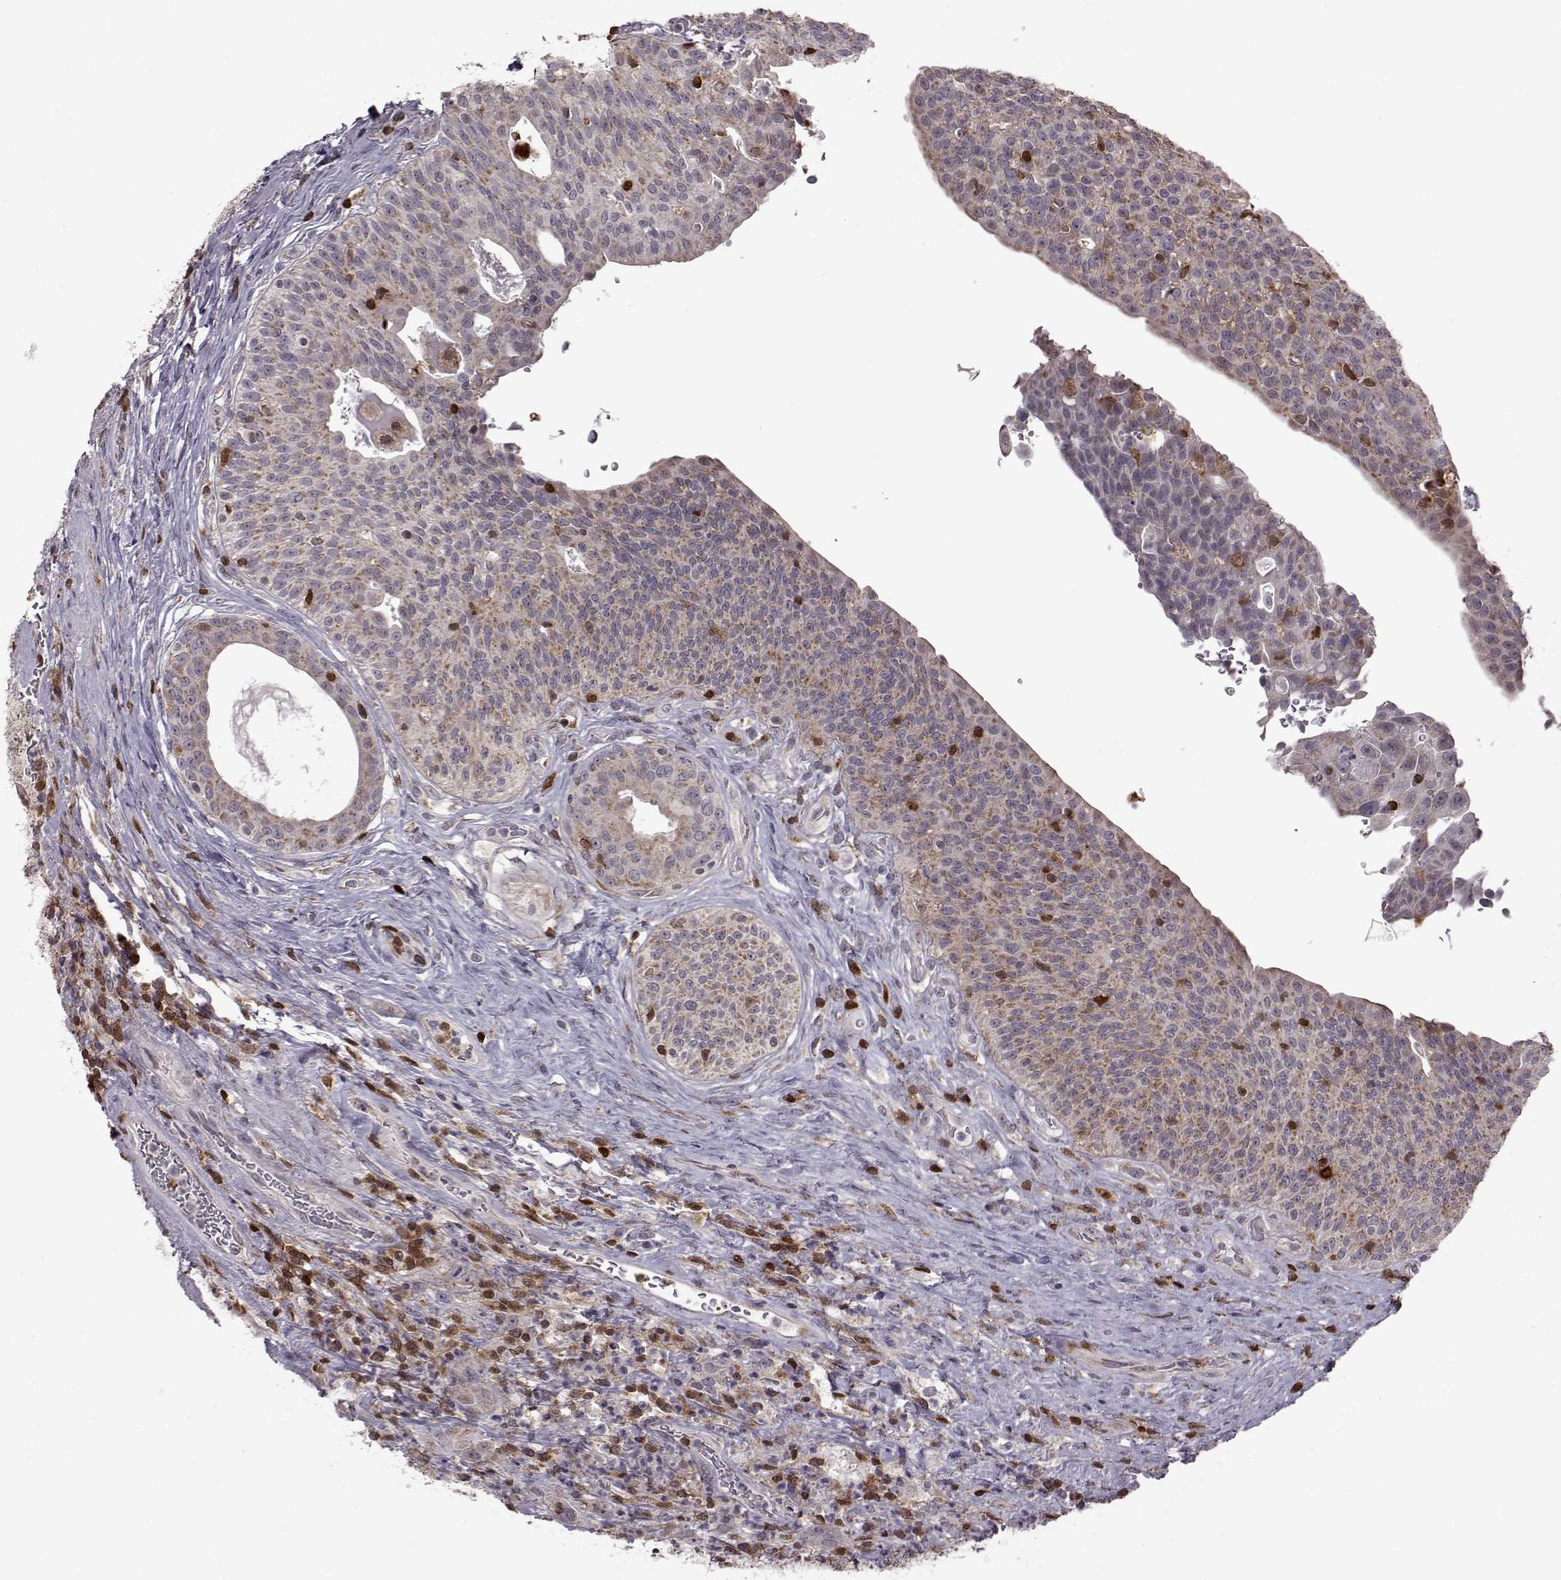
{"staining": {"intensity": "moderate", "quantity": "25%-75%", "location": "cytoplasmic/membranous"}, "tissue": "urothelial cancer", "cell_type": "Tumor cells", "image_type": "cancer", "snomed": [{"axis": "morphology", "description": "Urothelial carcinoma, High grade"}, {"axis": "topography", "description": "Urinary bladder"}], "caption": "The photomicrograph shows immunohistochemical staining of urothelial cancer. There is moderate cytoplasmic/membranous expression is identified in approximately 25%-75% of tumor cells.", "gene": "DOK2", "patient": {"sex": "male", "age": 79}}